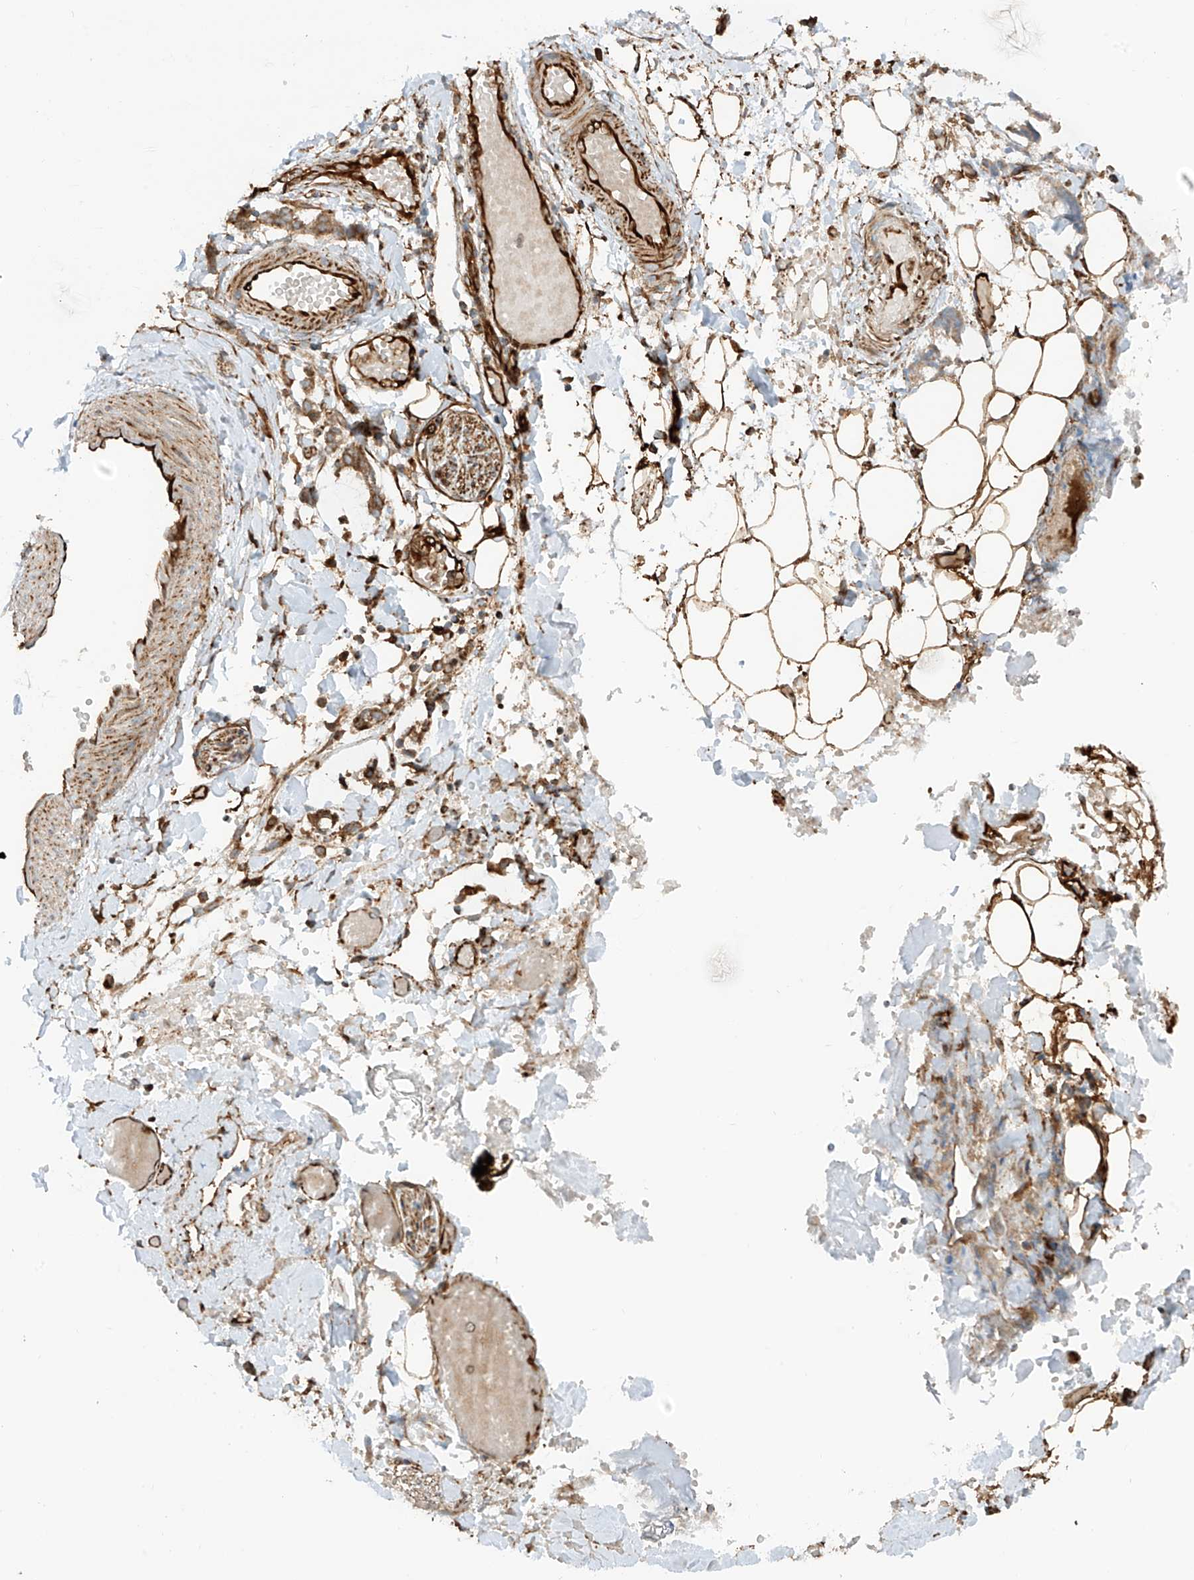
{"staining": {"intensity": "moderate", "quantity": ">75%", "location": "cytoplasmic/membranous"}, "tissue": "adipose tissue", "cell_type": "Adipocytes", "image_type": "normal", "snomed": [{"axis": "morphology", "description": "Normal tissue, NOS"}, {"axis": "morphology", "description": "Adenocarcinoma, NOS"}, {"axis": "topography", "description": "Smooth muscle"}, {"axis": "topography", "description": "Colon"}], "caption": "Immunohistochemistry image of unremarkable human adipose tissue stained for a protein (brown), which displays medium levels of moderate cytoplasmic/membranous expression in about >75% of adipocytes.", "gene": "EIF5B", "patient": {"sex": "male", "age": 14}}